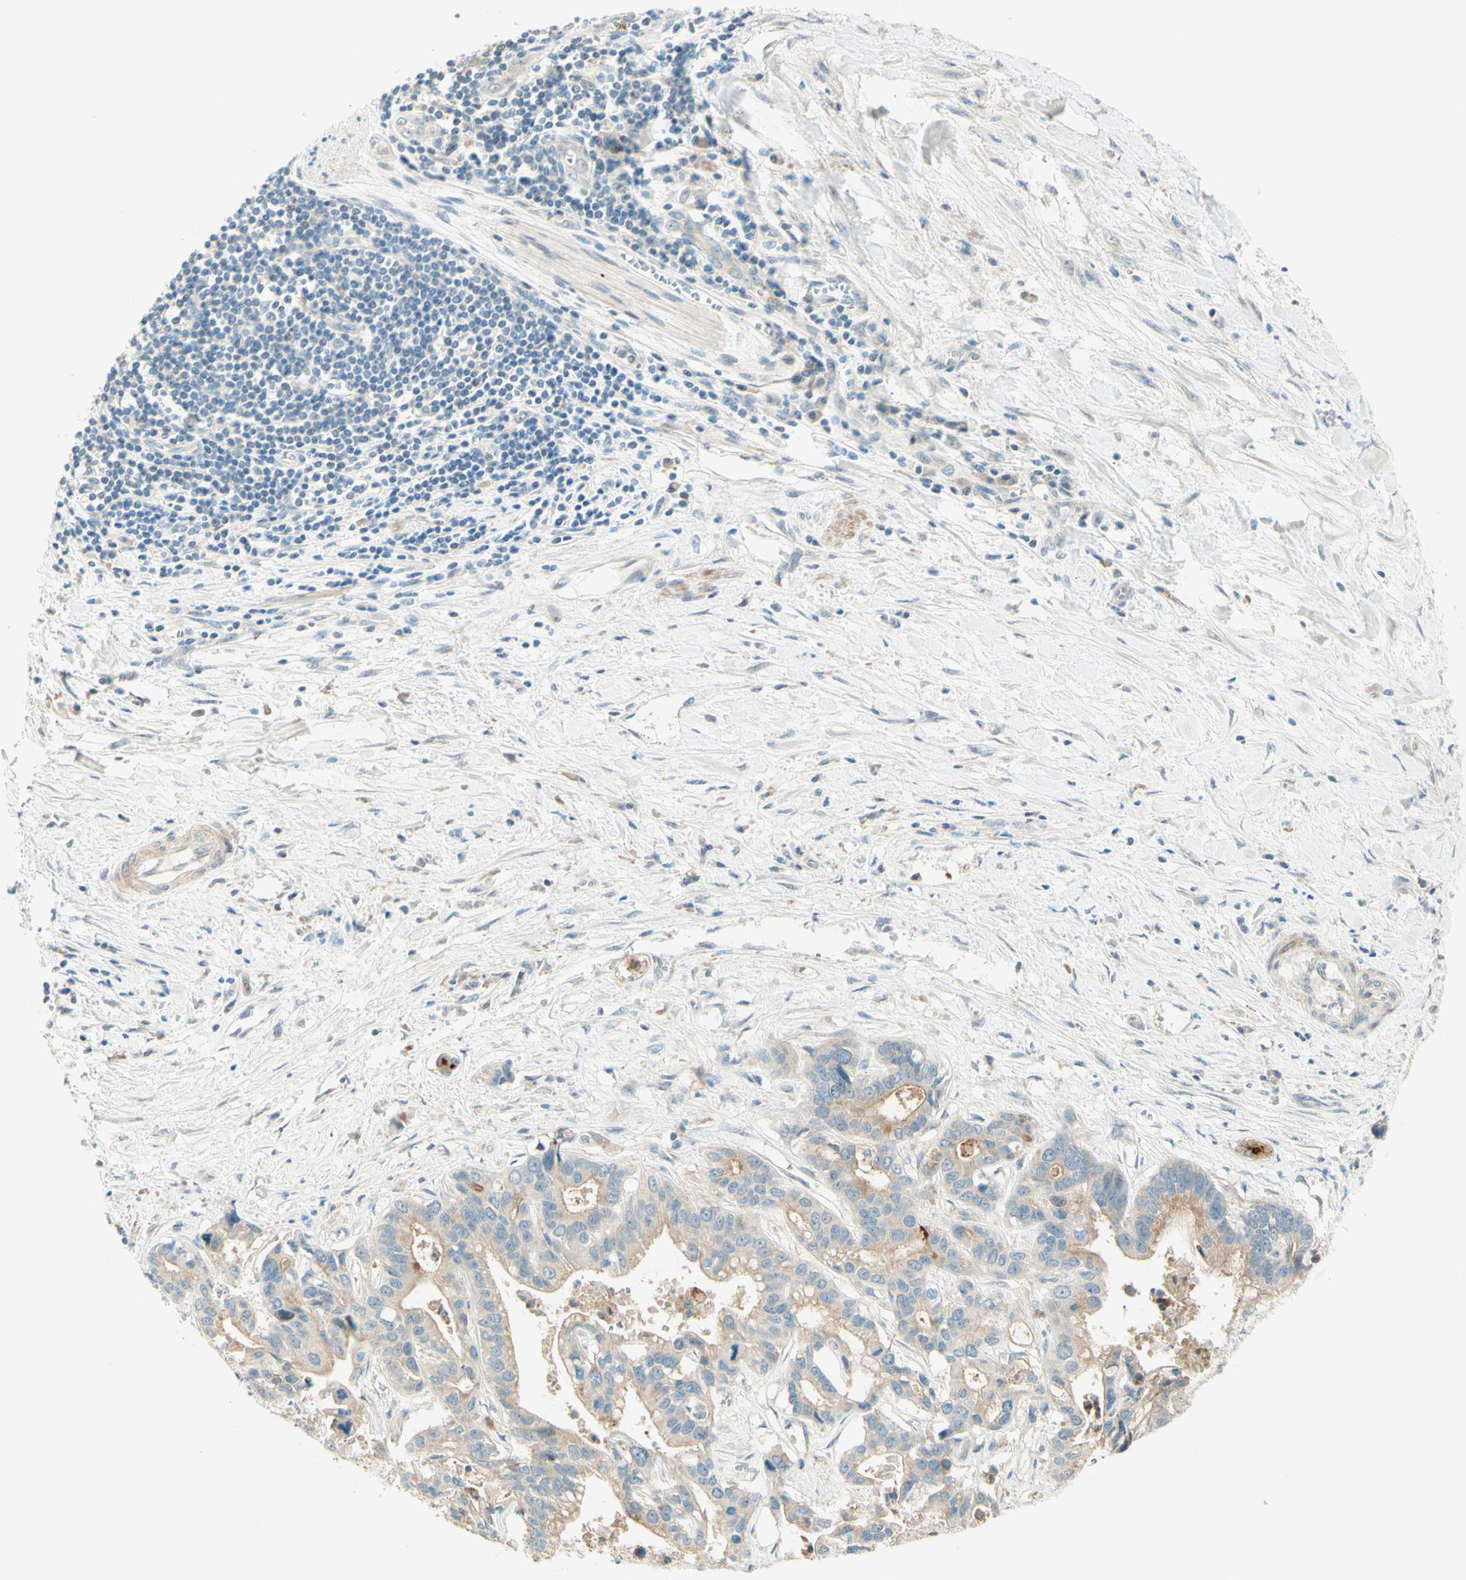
{"staining": {"intensity": "moderate", "quantity": "25%-75%", "location": "cytoplasmic/membranous"}, "tissue": "liver cancer", "cell_type": "Tumor cells", "image_type": "cancer", "snomed": [{"axis": "morphology", "description": "Cholangiocarcinoma"}, {"axis": "topography", "description": "Liver"}], "caption": "A brown stain labels moderate cytoplasmic/membranous staining of a protein in human liver cancer (cholangiocarcinoma) tumor cells.", "gene": "PROM1", "patient": {"sex": "female", "age": 65}}